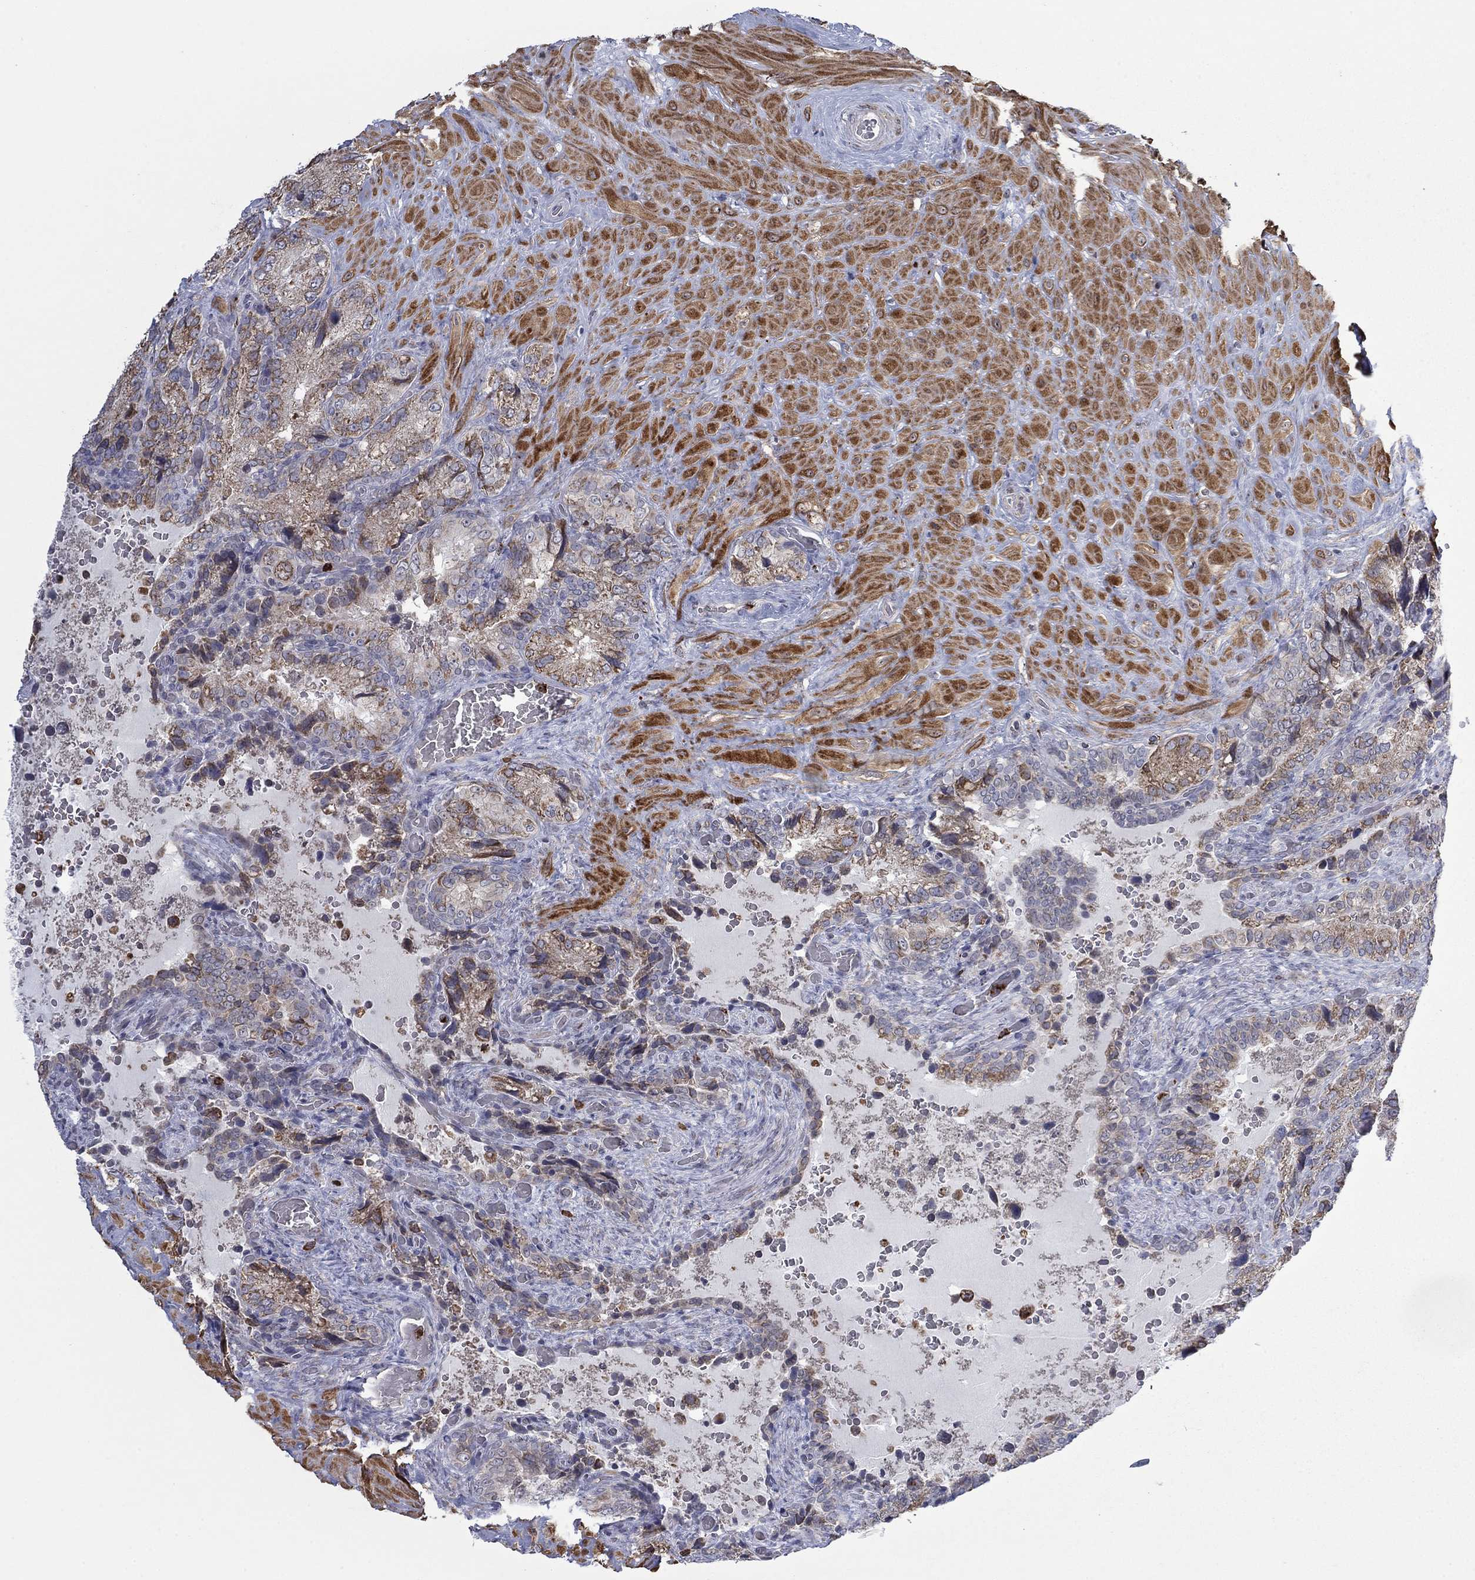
{"staining": {"intensity": "weak", "quantity": "<25%", "location": "cytoplasmic/membranous"}, "tissue": "prostate cancer", "cell_type": "Tumor cells", "image_type": "cancer", "snomed": [{"axis": "morphology", "description": "Adenocarcinoma, NOS"}, {"axis": "topography", "description": "Prostate and seminal vesicle, NOS"}], "caption": "An immunohistochemistry (IHC) photomicrograph of prostate cancer (adenocarcinoma) is shown. There is no staining in tumor cells of prostate cancer (adenocarcinoma). (DAB IHC, high magnification).", "gene": "MTRFR", "patient": {"sex": "male", "age": 62}}